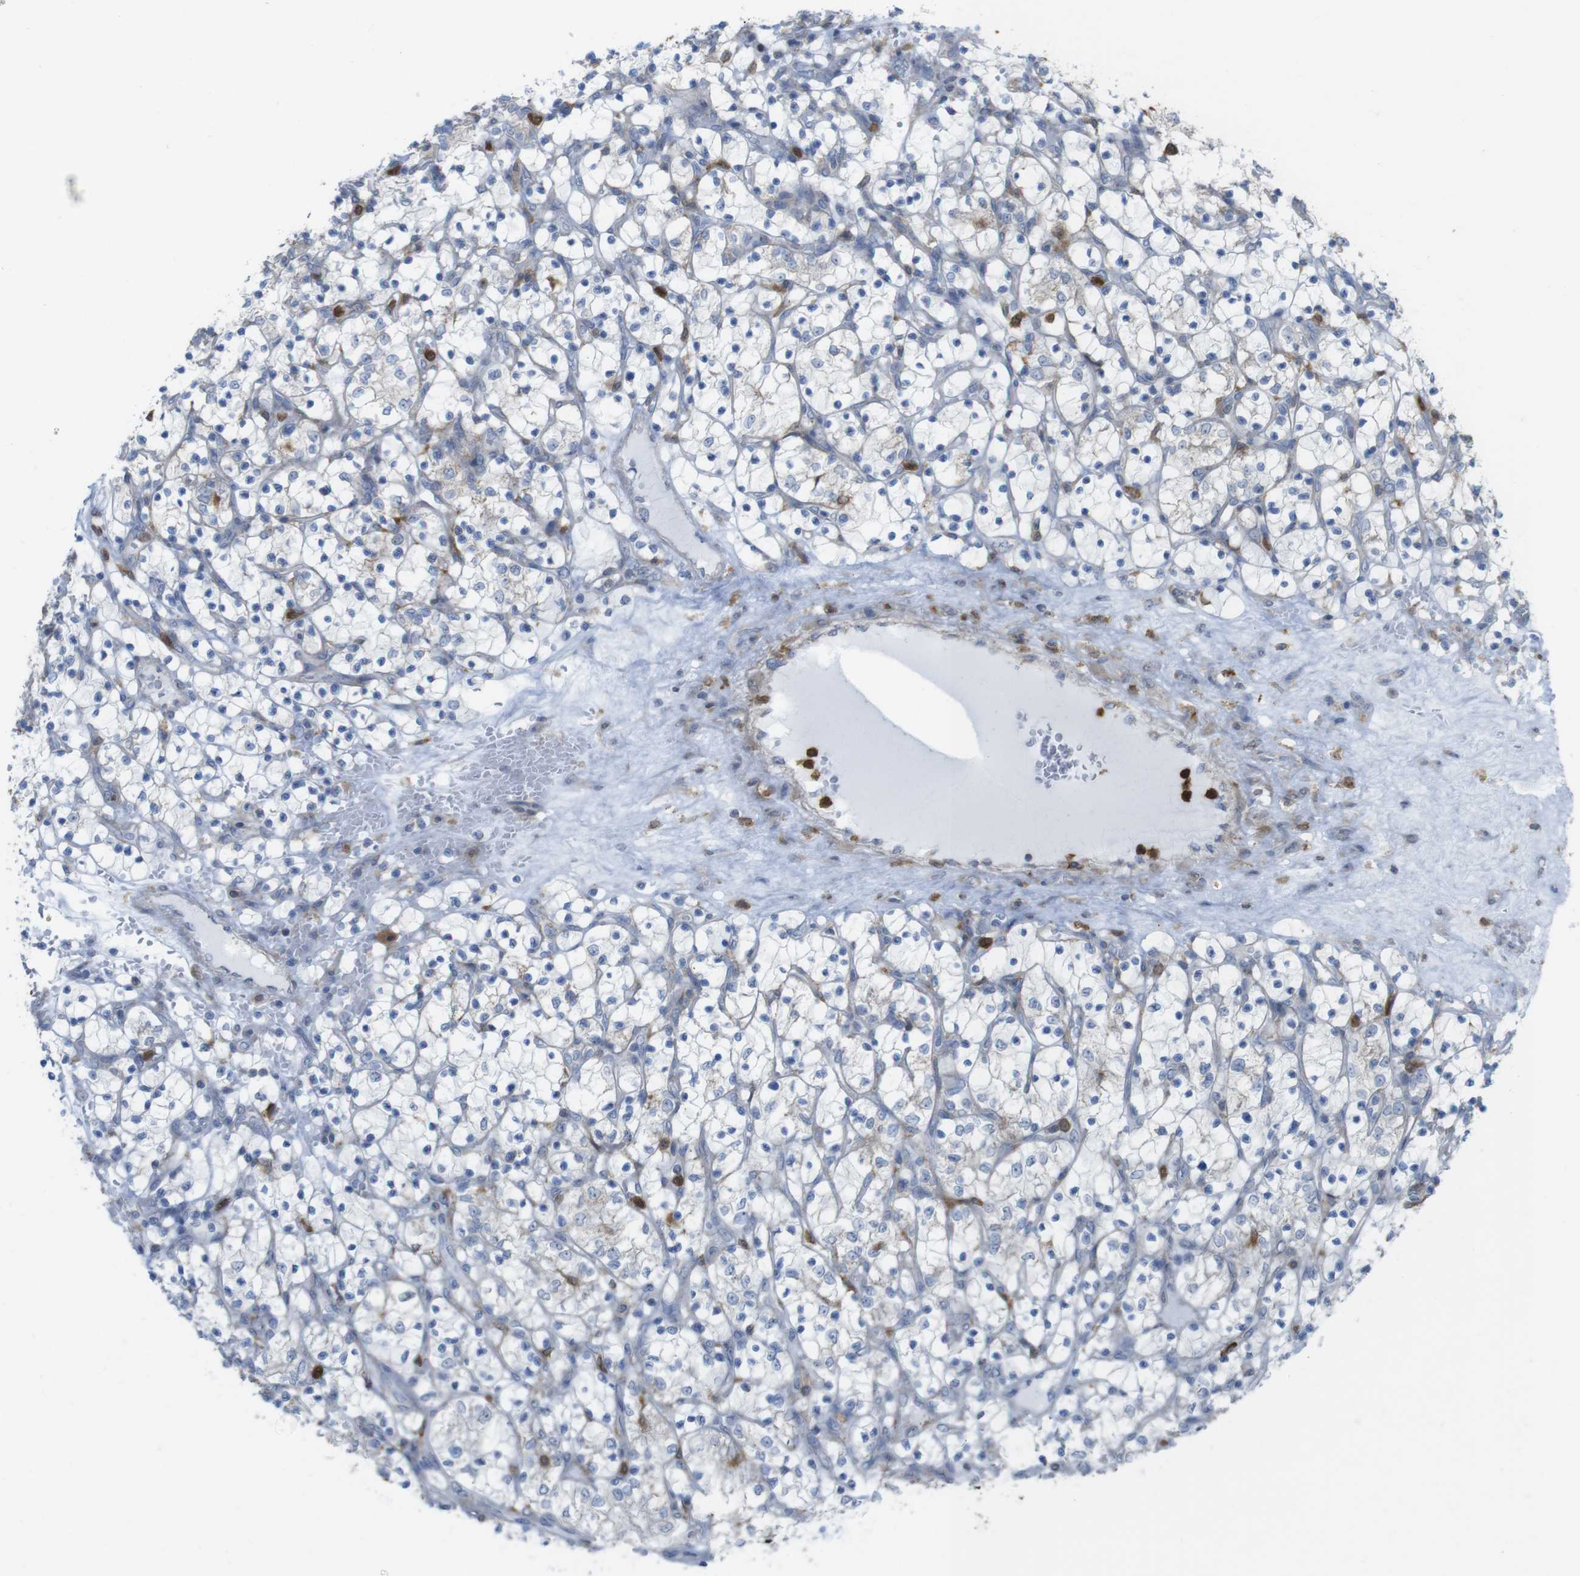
{"staining": {"intensity": "negative", "quantity": "none", "location": "none"}, "tissue": "renal cancer", "cell_type": "Tumor cells", "image_type": "cancer", "snomed": [{"axis": "morphology", "description": "Adenocarcinoma, NOS"}, {"axis": "topography", "description": "Kidney"}], "caption": "Adenocarcinoma (renal) was stained to show a protein in brown. There is no significant expression in tumor cells.", "gene": "PRKCD", "patient": {"sex": "female", "age": 69}}